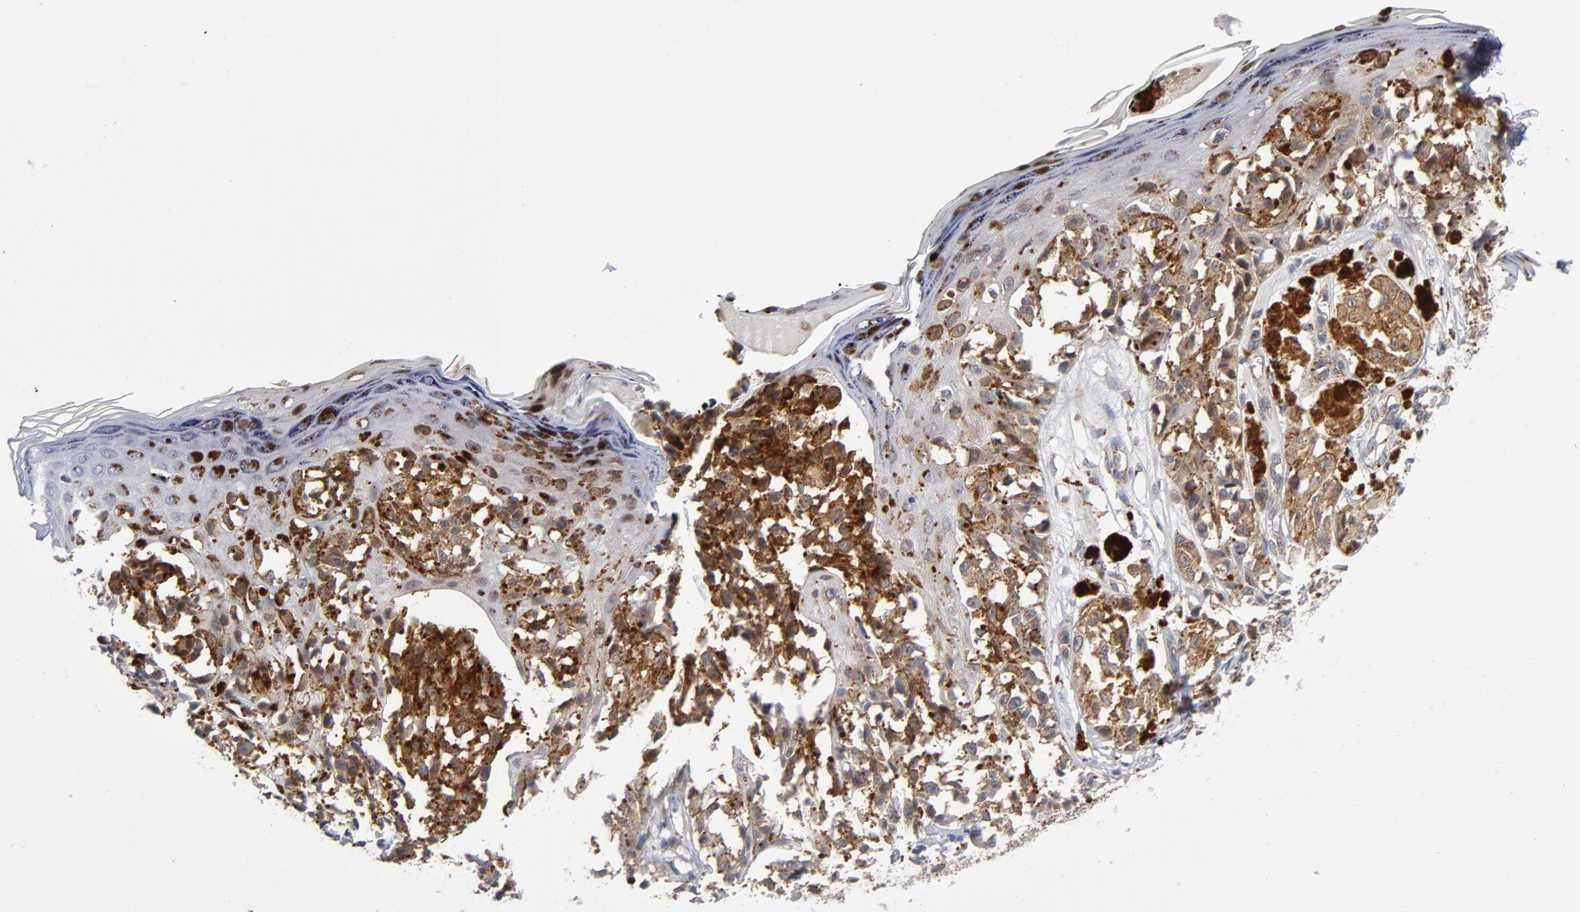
{"staining": {"intensity": "strong", "quantity": ">75%", "location": "cytoplasmic/membranous"}, "tissue": "melanoma", "cell_type": "Tumor cells", "image_type": "cancer", "snomed": [{"axis": "morphology", "description": "Malignant melanoma, NOS"}, {"axis": "topography", "description": "Skin"}], "caption": "Immunohistochemical staining of human melanoma demonstrates strong cytoplasmic/membranous protein expression in about >75% of tumor cells.", "gene": "AKT2", "patient": {"sex": "female", "age": 38}}